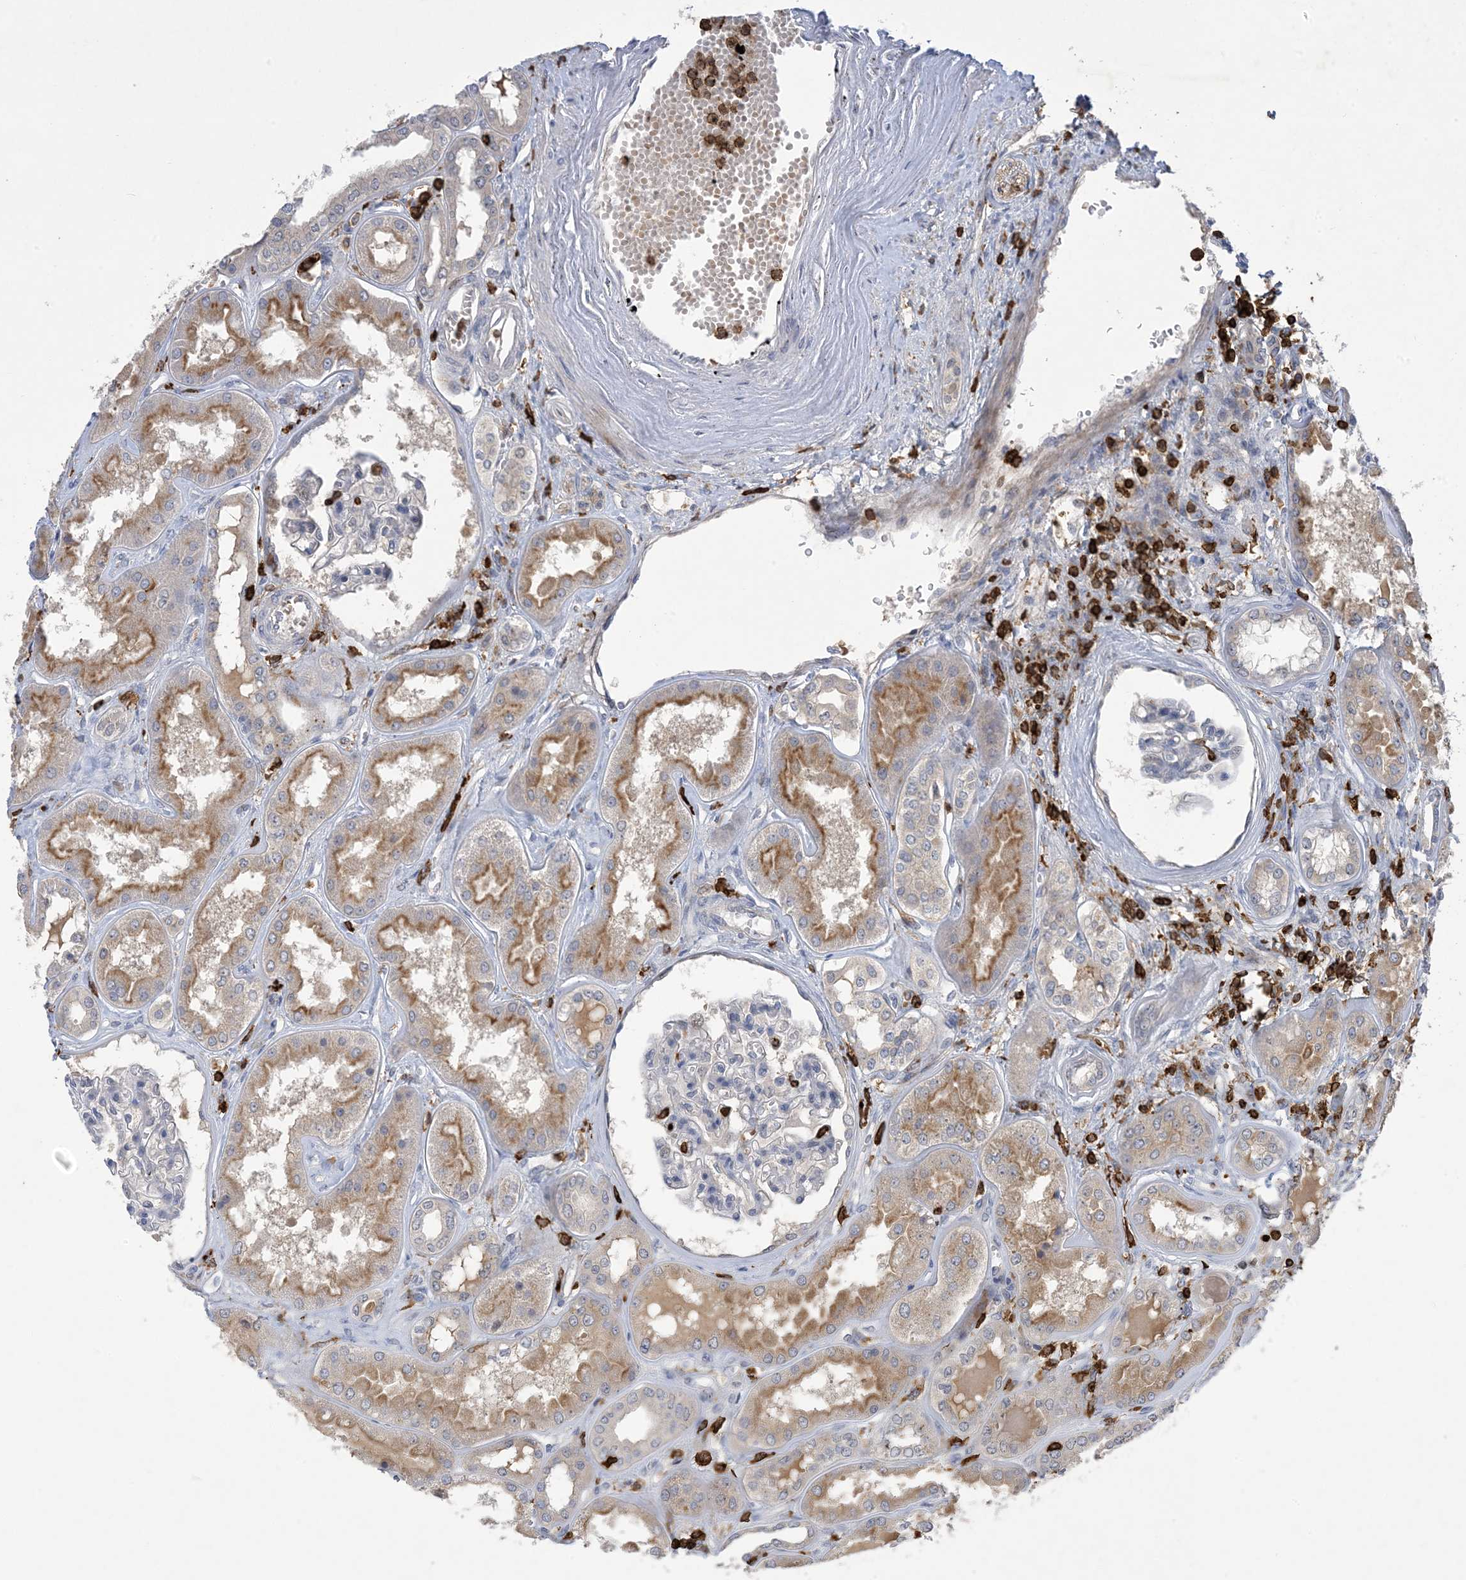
{"staining": {"intensity": "moderate", "quantity": "<25%", "location": "cytoplasmic/membranous"}, "tissue": "kidney", "cell_type": "Cells in glomeruli", "image_type": "normal", "snomed": [{"axis": "morphology", "description": "Normal tissue, NOS"}, {"axis": "topography", "description": "Kidney"}], "caption": "Immunohistochemistry (DAB) staining of normal kidney reveals moderate cytoplasmic/membranous protein positivity in approximately <25% of cells in glomeruli. (Brightfield microscopy of DAB IHC at high magnification).", "gene": "AK9", "patient": {"sex": "female", "age": 56}}